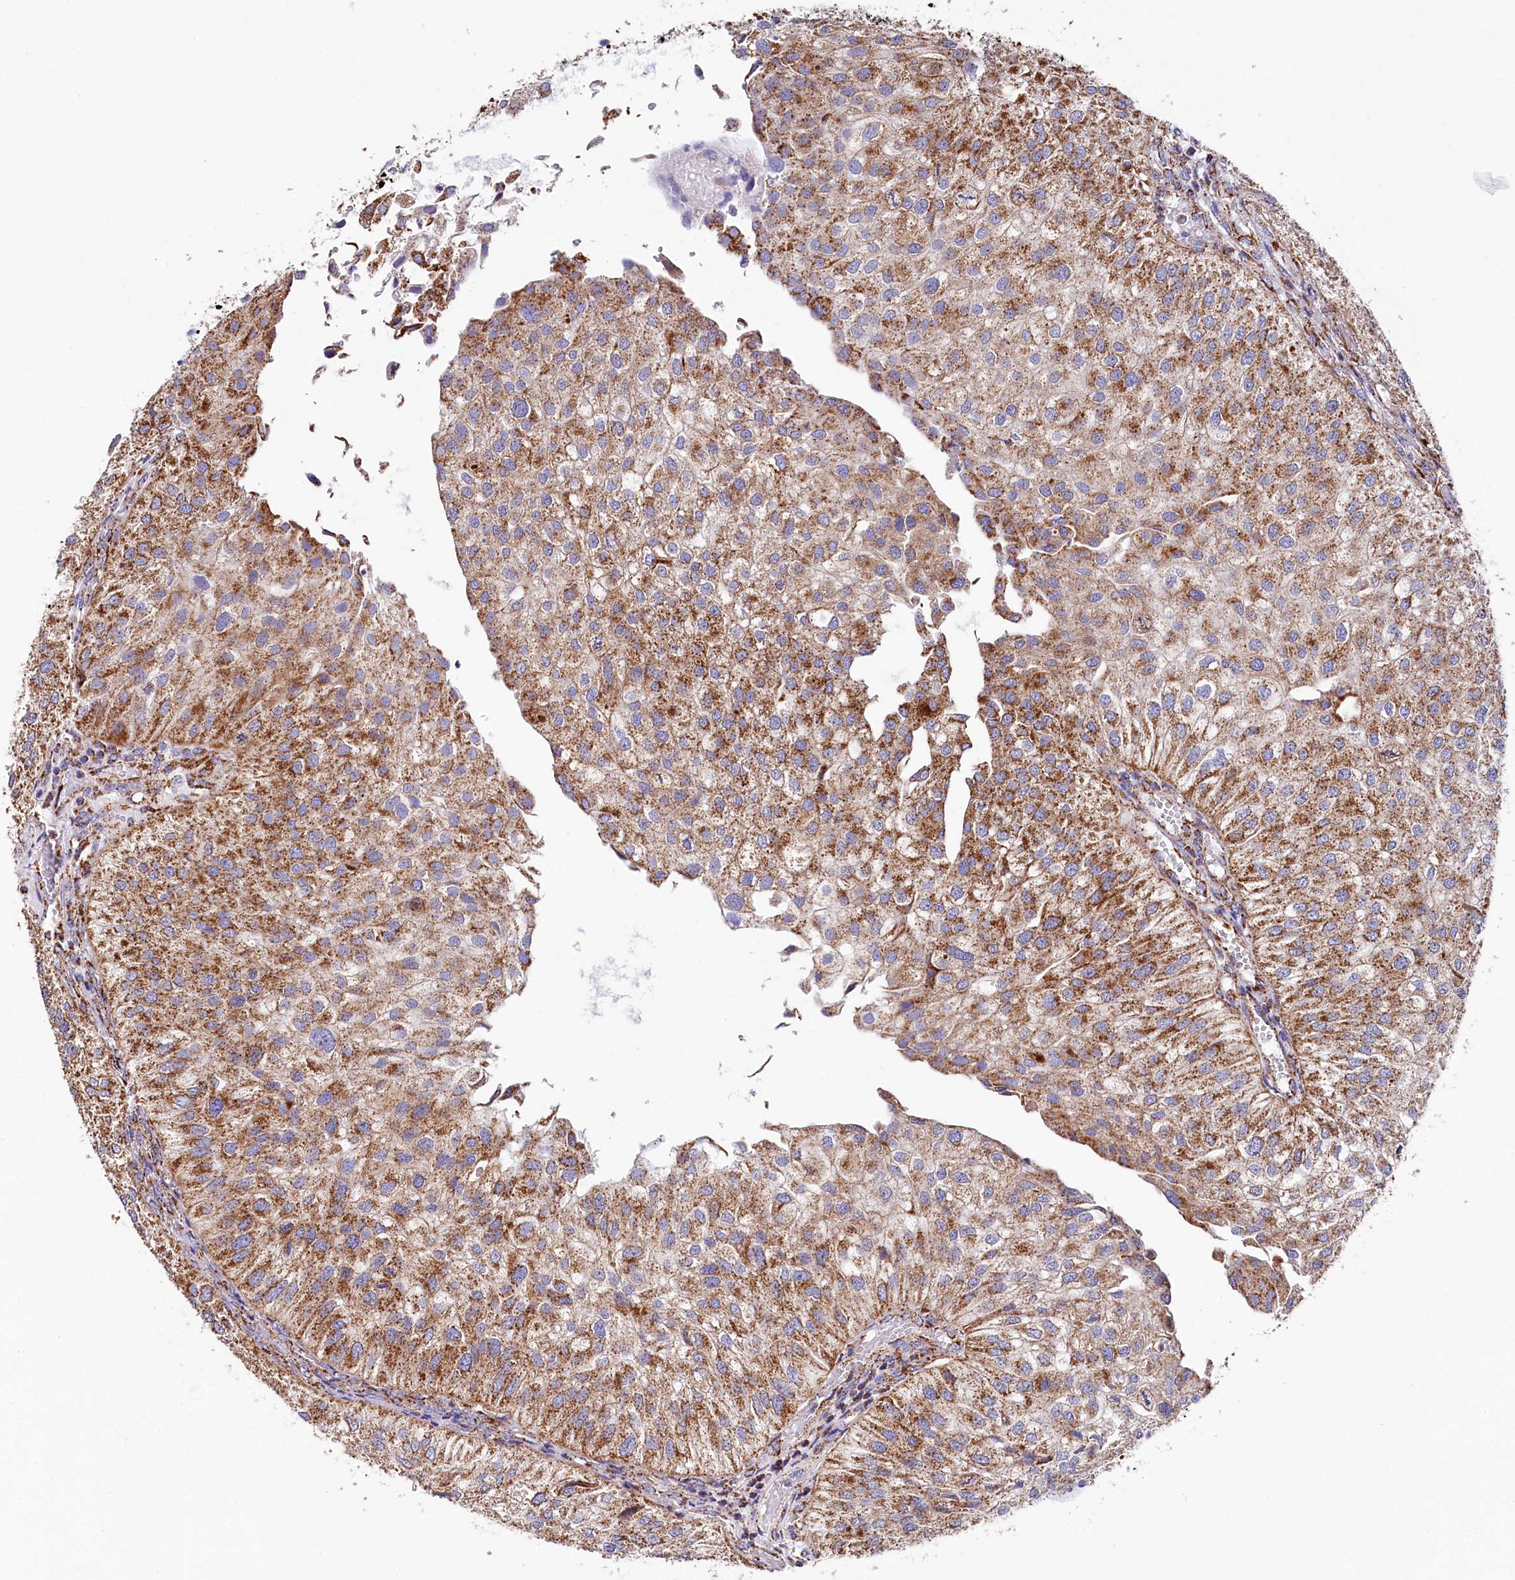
{"staining": {"intensity": "moderate", "quantity": ">75%", "location": "cytoplasmic/membranous"}, "tissue": "urothelial cancer", "cell_type": "Tumor cells", "image_type": "cancer", "snomed": [{"axis": "morphology", "description": "Urothelial carcinoma, Low grade"}, {"axis": "topography", "description": "Urinary bladder"}], "caption": "This image shows IHC staining of human urothelial carcinoma (low-grade), with medium moderate cytoplasmic/membranous positivity in about >75% of tumor cells.", "gene": "APLP2", "patient": {"sex": "female", "age": 89}}